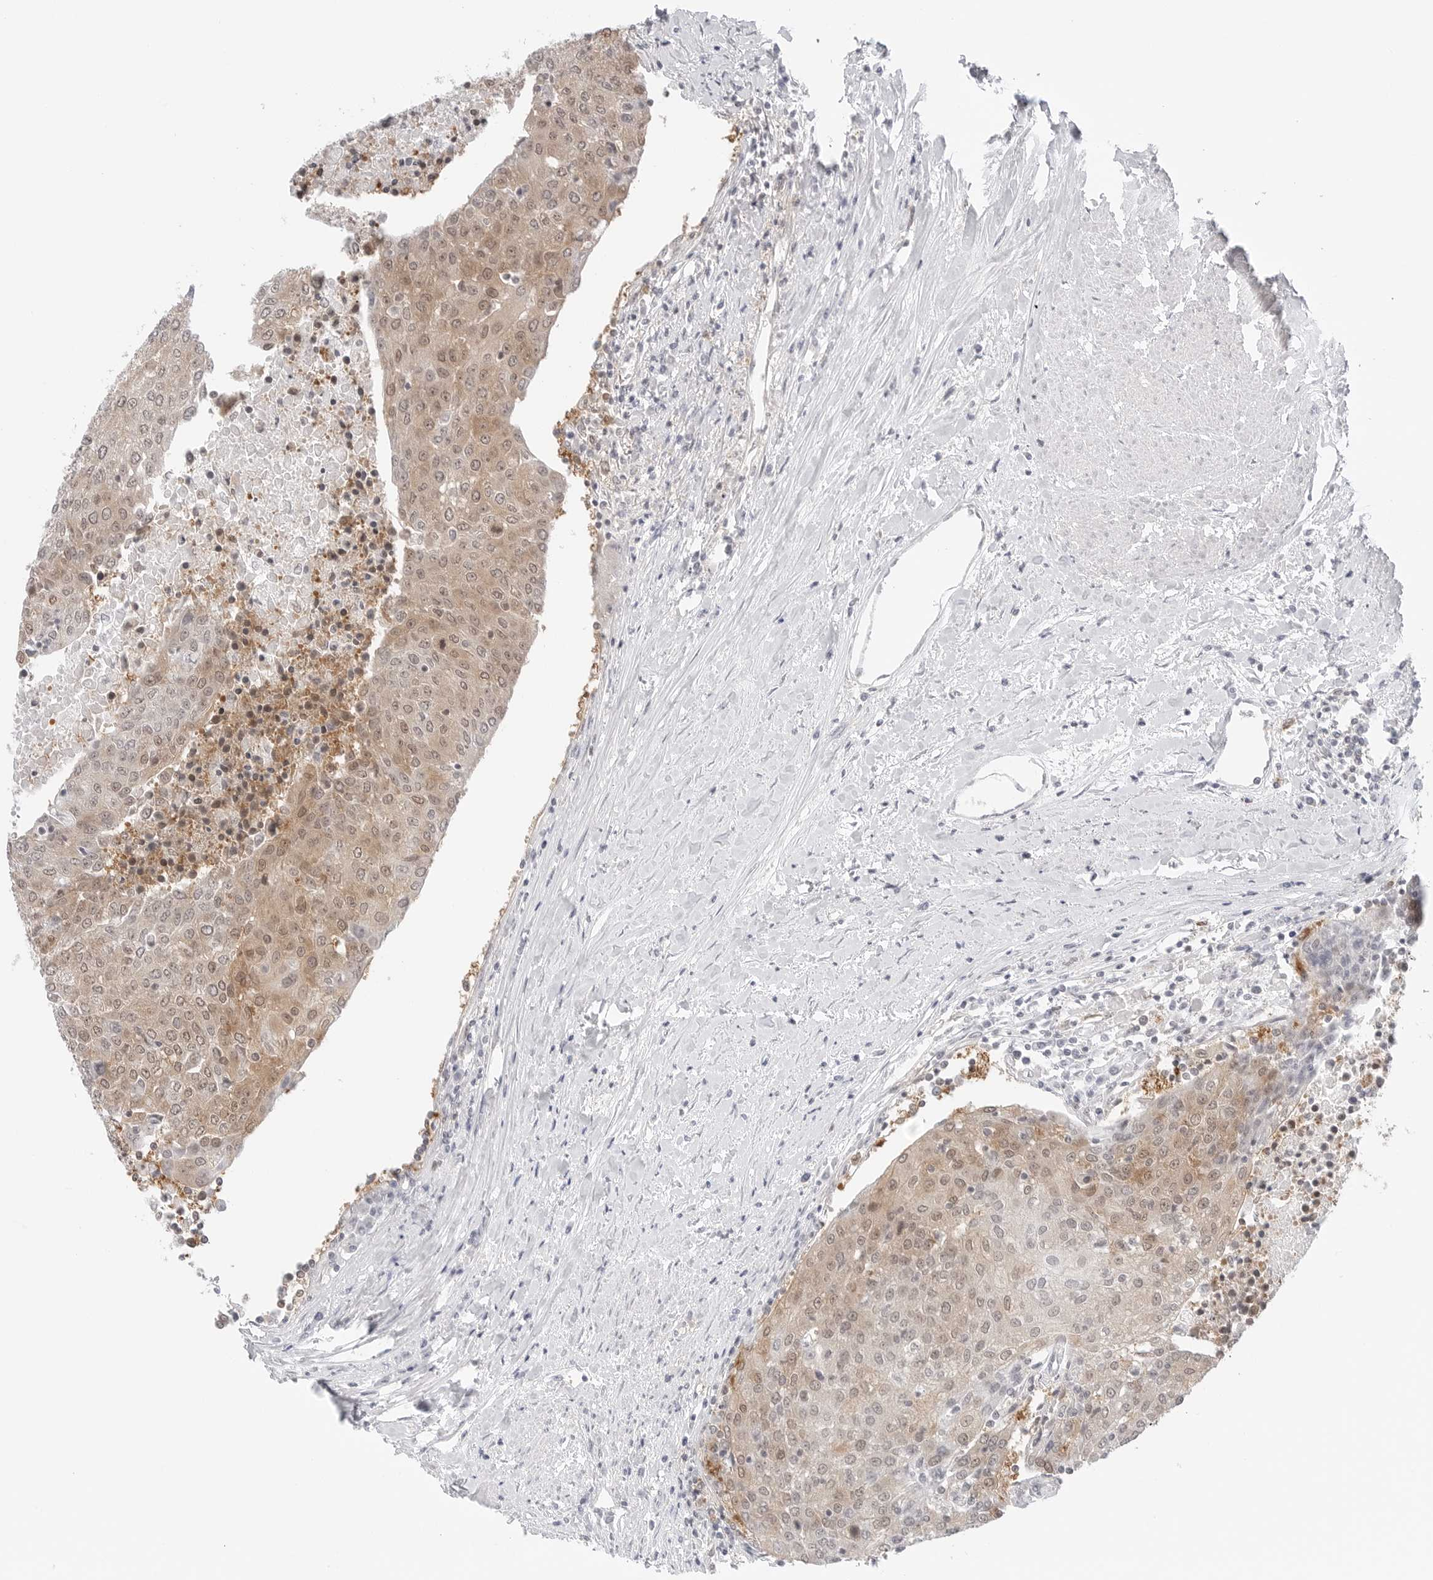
{"staining": {"intensity": "moderate", "quantity": ">75%", "location": "cytoplasmic/membranous,nuclear"}, "tissue": "urothelial cancer", "cell_type": "Tumor cells", "image_type": "cancer", "snomed": [{"axis": "morphology", "description": "Urothelial carcinoma, High grade"}, {"axis": "topography", "description": "Urinary bladder"}], "caption": "Human urothelial cancer stained with a protein marker reveals moderate staining in tumor cells.", "gene": "NUDC", "patient": {"sex": "female", "age": 85}}